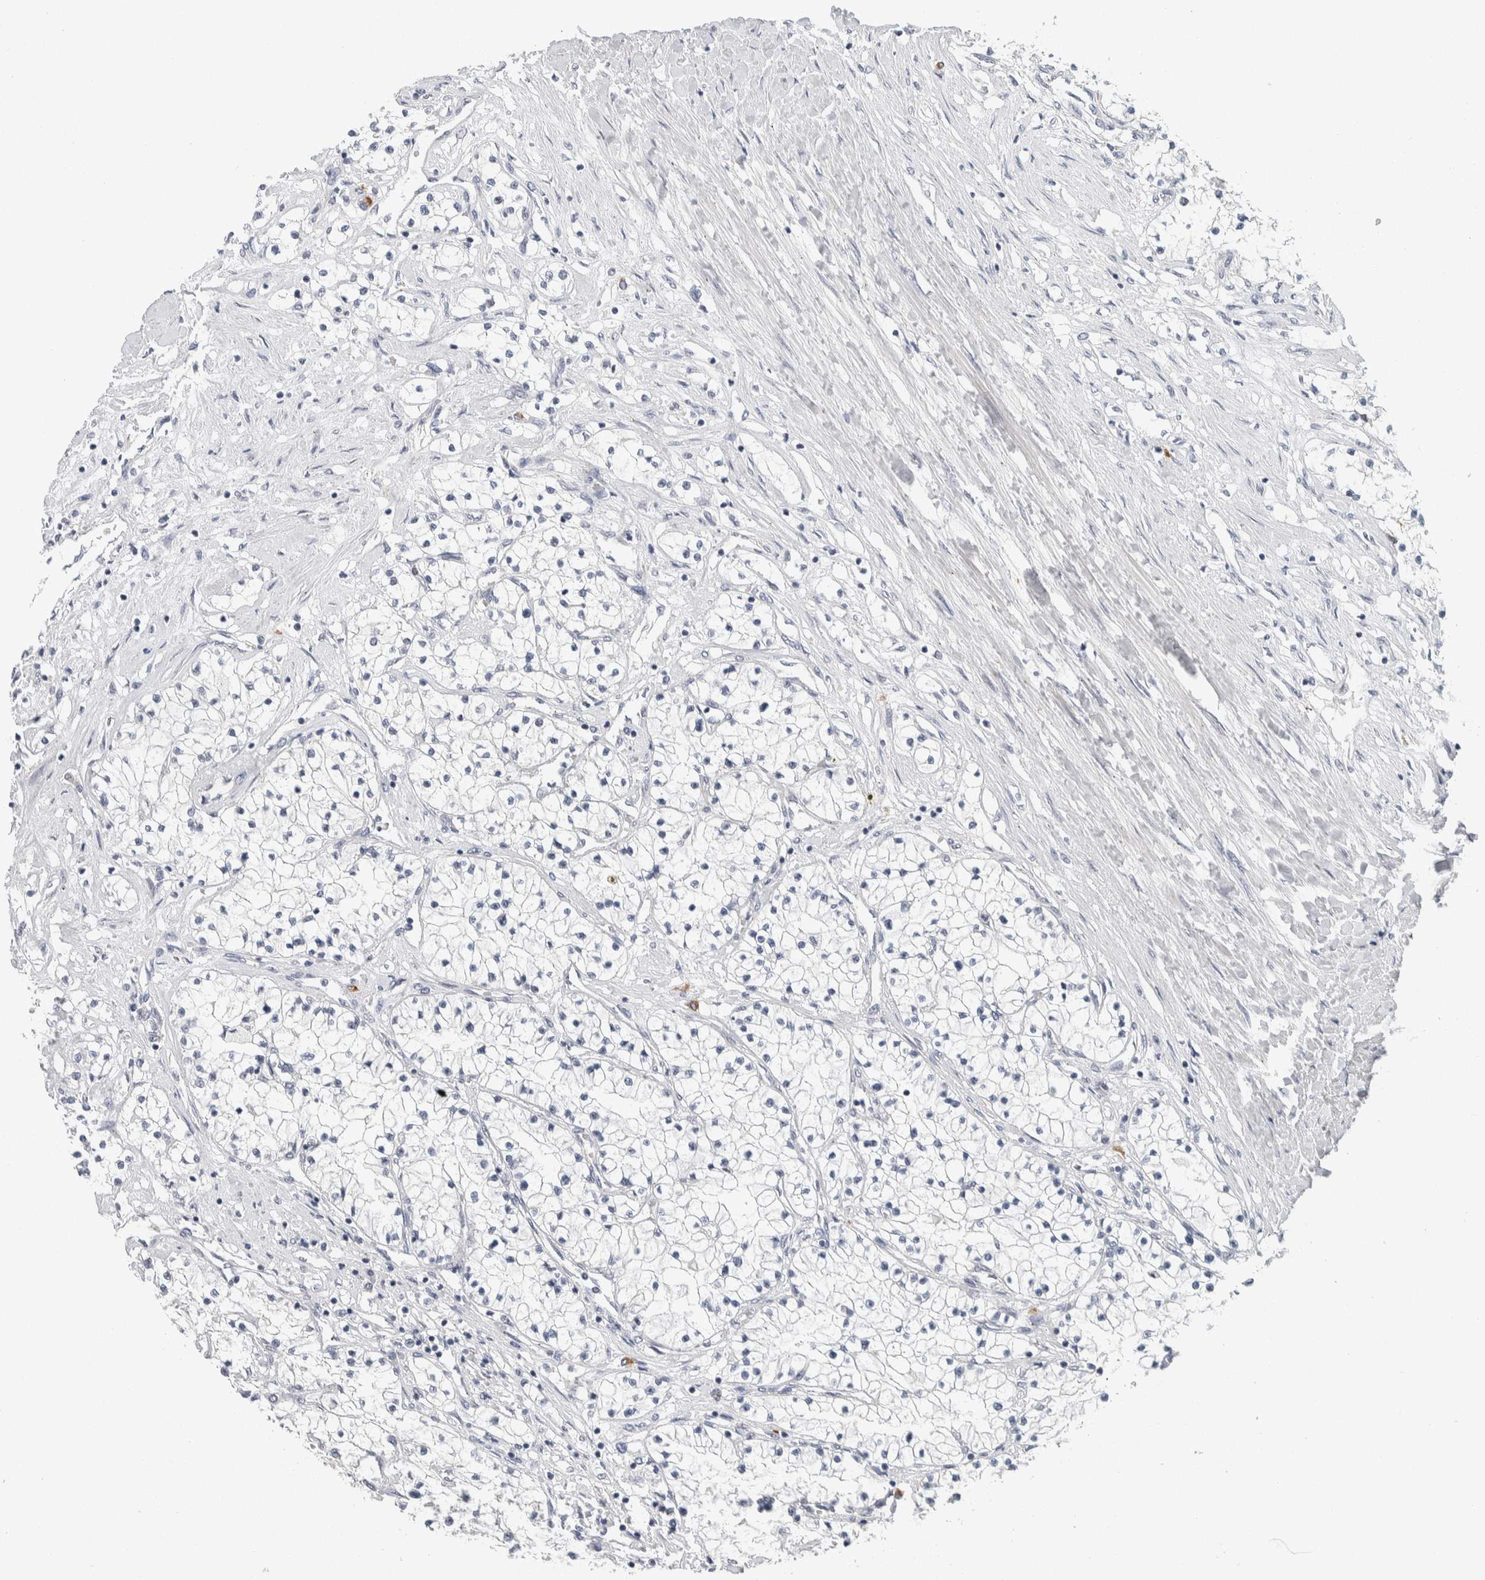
{"staining": {"intensity": "negative", "quantity": "none", "location": "none"}, "tissue": "renal cancer", "cell_type": "Tumor cells", "image_type": "cancer", "snomed": [{"axis": "morphology", "description": "Adenocarcinoma, NOS"}, {"axis": "topography", "description": "Kidney"}], "caption": "This is an IHC micrograph of renal cancer (adenocarcinoma). There is no expression in tumor cells.", "gene": "SCN2A", "patient": {"sex": "male", "age": 68}}